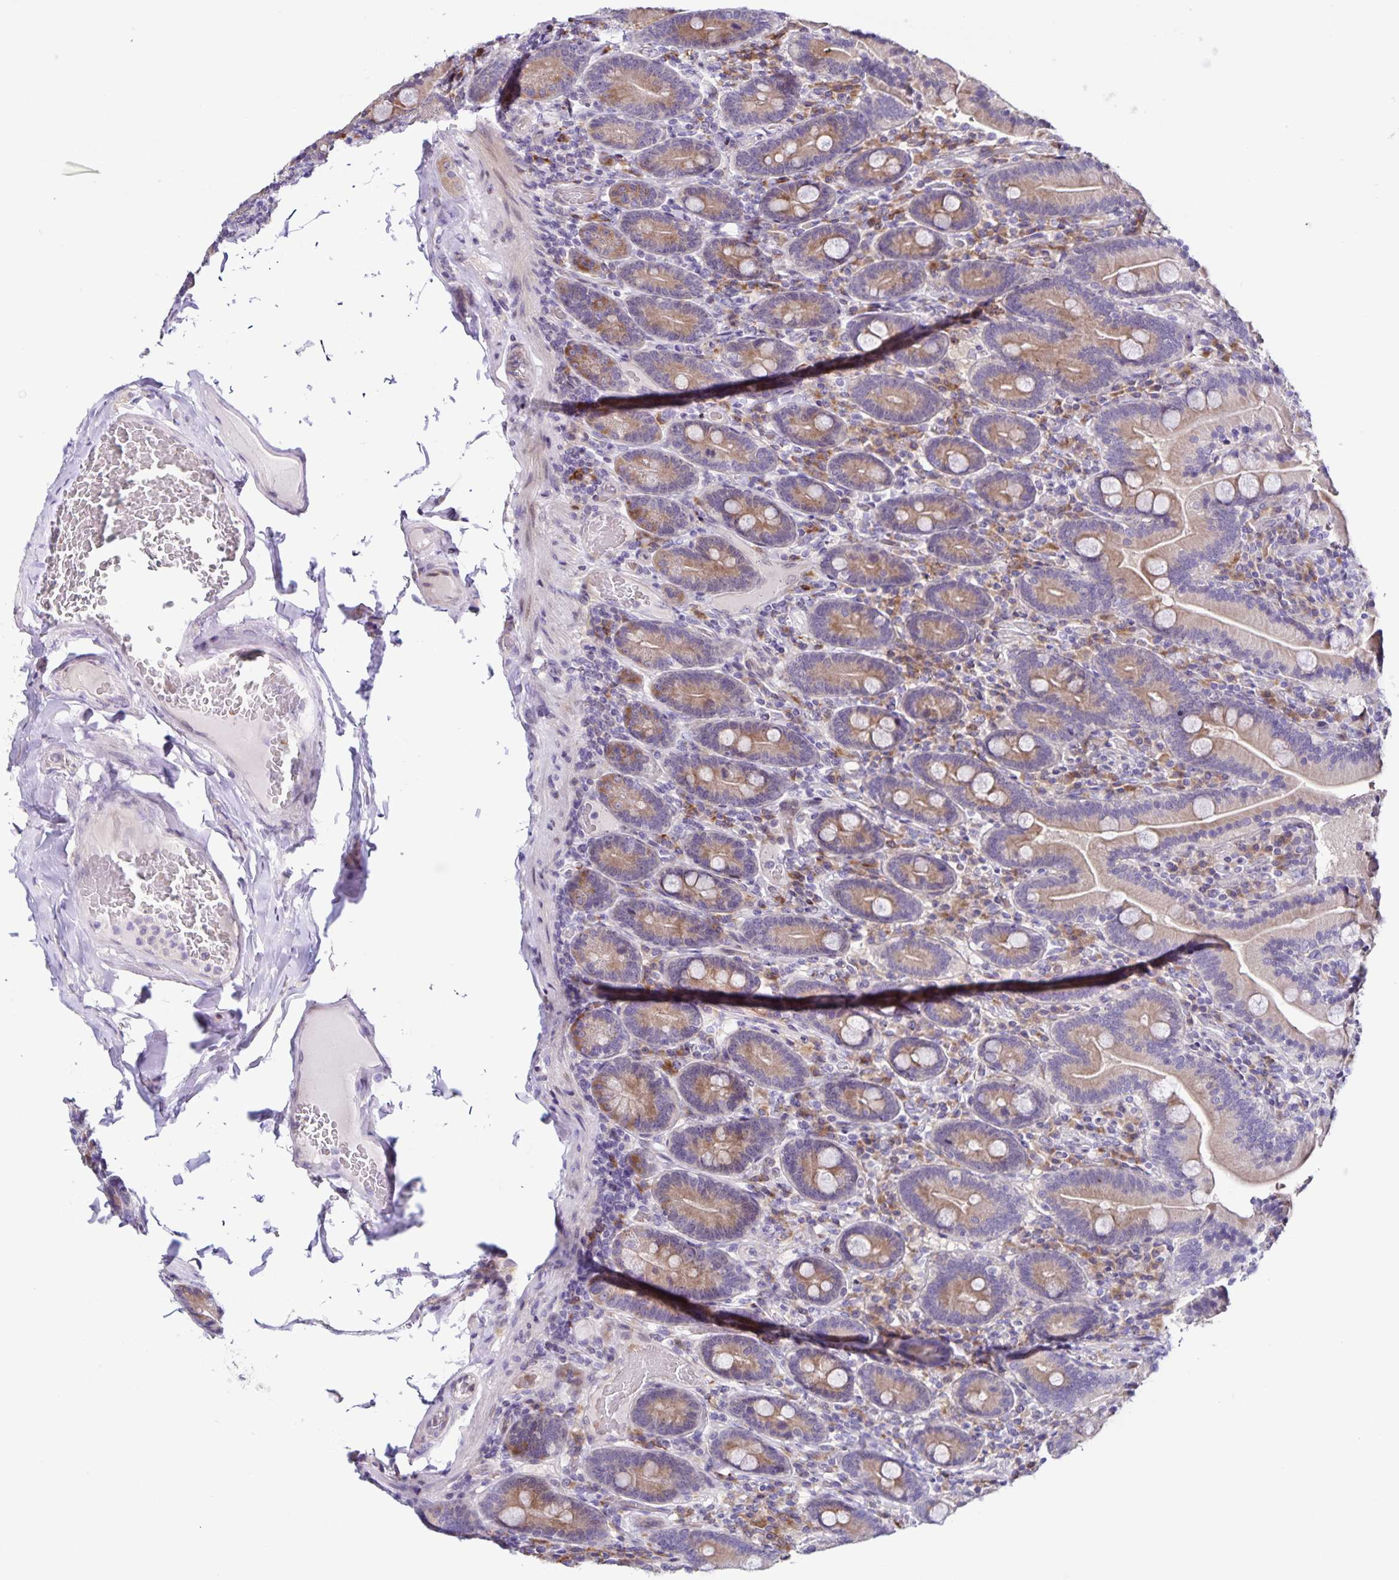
{"staining": {"intensity": "weak", "quantity": ">75%", "location": "cytoplasmic/membranous"}, "tissue": "duodenum", "cell_type": "Glandular cells", "image_type": "normal", "snomed": [{"axis": "morphology", "description": "Normal tissue, NOS"}, {"axis": "topography", "description": "Duodenum"}], "caption": "Immunohistochemistry staining of unremarkable duodenum, which displays low levels of weak cytoplasmic/membranous staining in approximately >75% of glandular cells indicating weak cytoplasmic/membranous protein expression. The staining was performed using DAB (brown) for protein detection and nuclei were counterstained in hematoxylin (blue).", "gene": "RNFT2", "patient": {"sex": "female", "age": 62}}